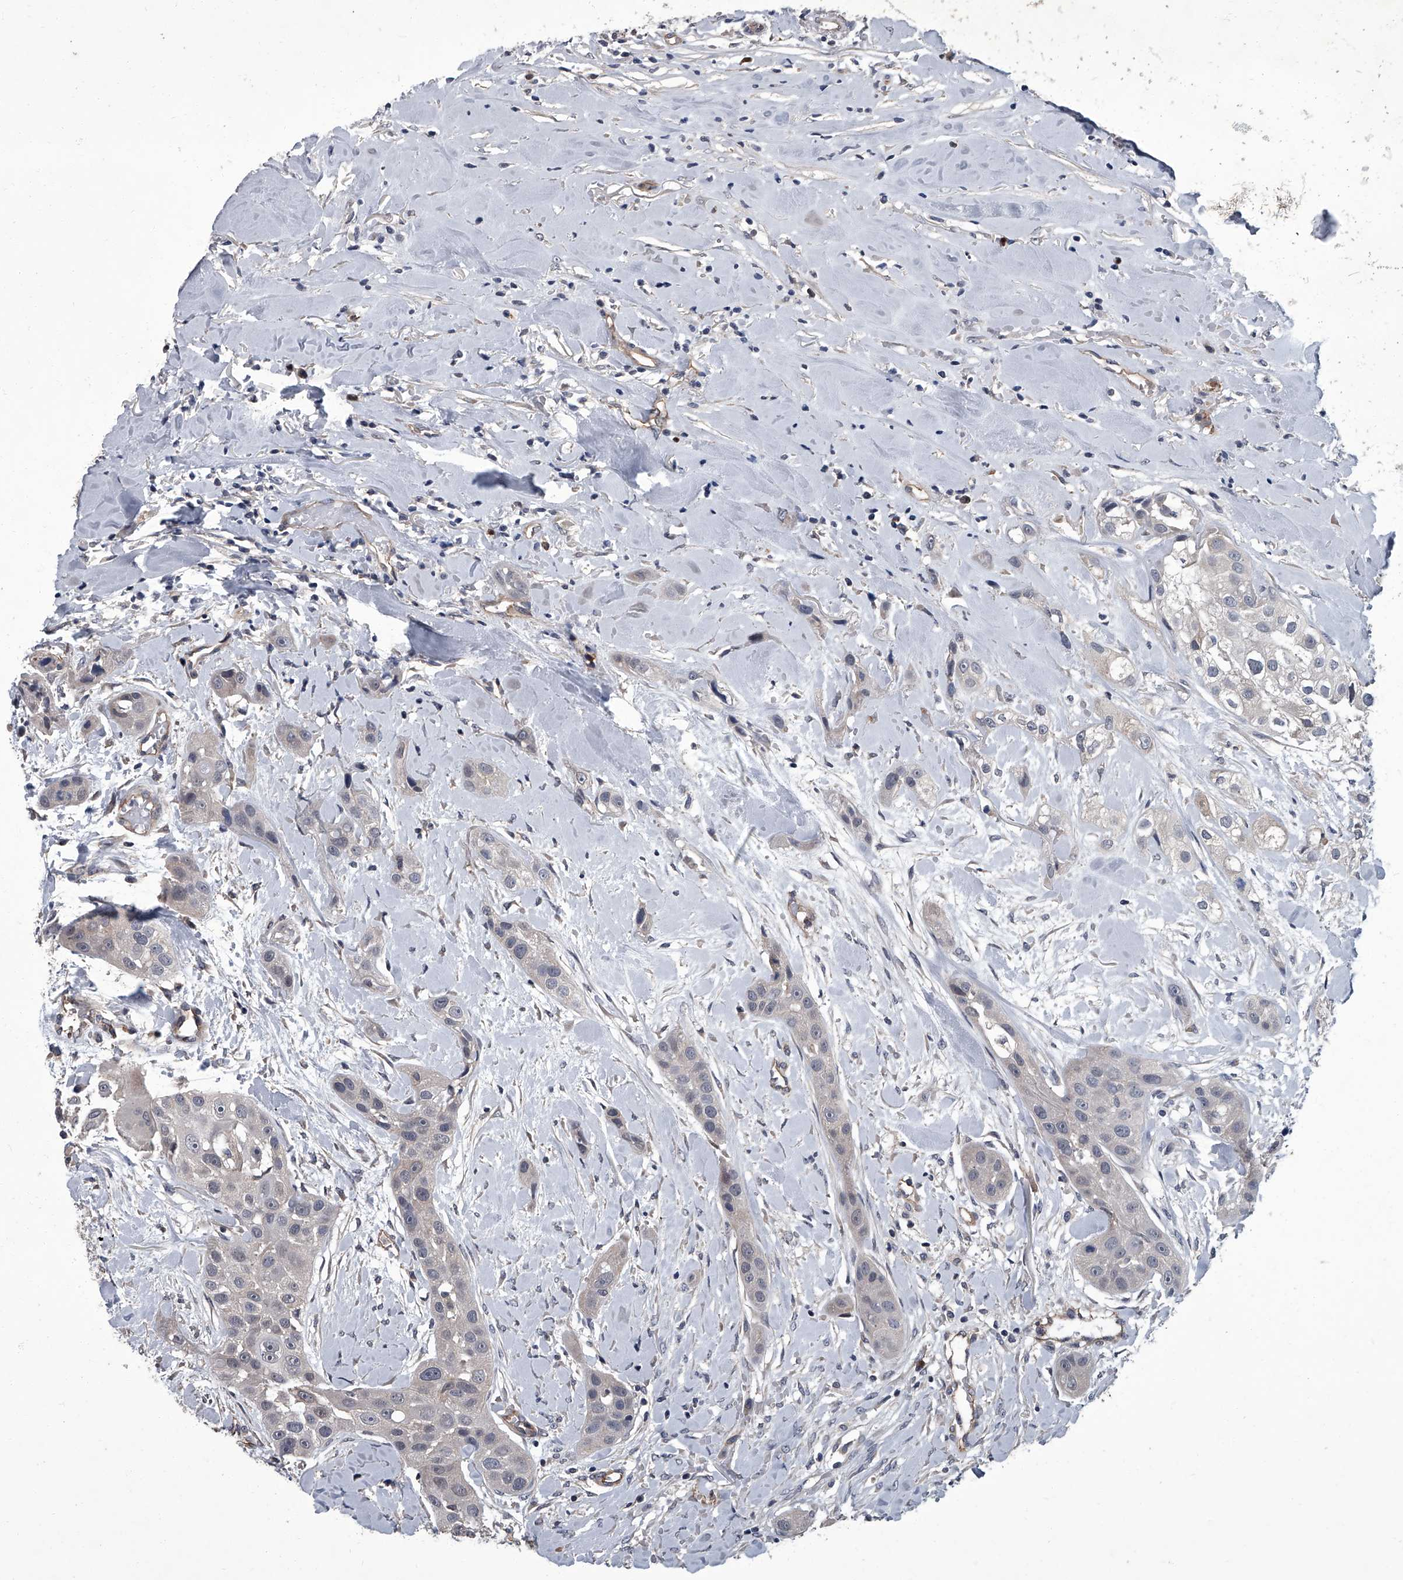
{"staining": {"intensity": "negative", "quantity": "none", "location": "none"}, "tissue": "head and neck cancer", "cell_type": "Tumor cells", "image_type": "cancer", "snomed": [{"axis": "morphology", "description": "Normal tissue, NOS"}, {"axis": "morphology", "description": "Squamous cell carcinoma, NOS"}, {"axis": "topography", "description": "Skeletal muscle"}, {"axis": "topography", "description": "Head-Neck"}], "caption": "Immunohistochemistry (IHC) of human head and neck squamous cell carcinoma exhibits no staining in tumor cells. (DAB (3,3'-diaminobenzidine) immunohistochemistry (IHC), high magnification).", "gene": "SIRT4", "patient": {"sex": "male", "age": 51}}